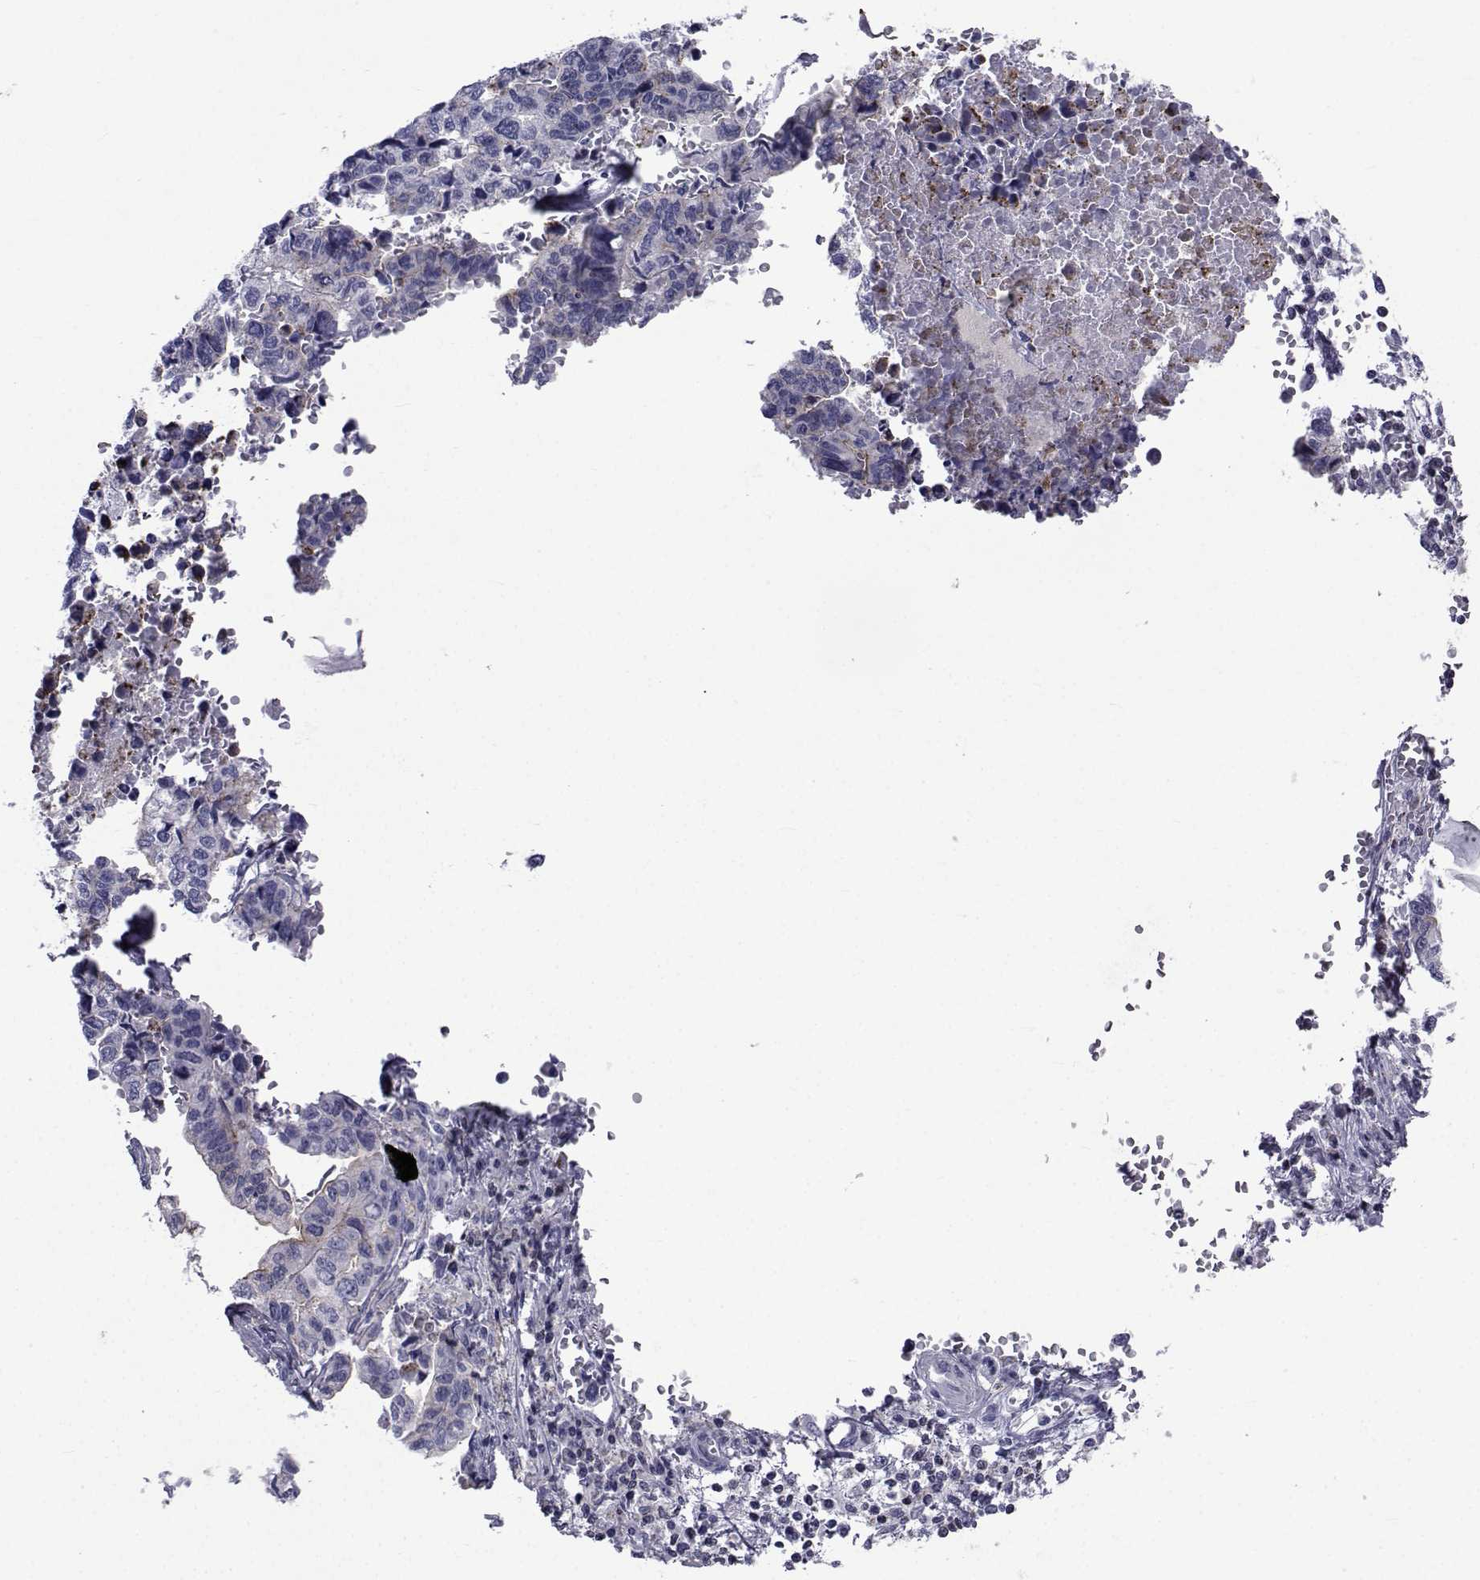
{"staining": {"intensity": "weak", "quantity": "<25%", "location": "cytoplasmic/membranous"}, "tissue": "stomach cancer", "cell_type": "Tumor cells", "image_type": "cancer", "snomed": [{"axis": "morphology", "description": "Adenocarcinoma, NOS"}, {"axis": "topography", "description": "Stomach, upper"}], "caption": "Stomach cancer (adenocarcinoma) was stained to show a protein in brown. There is no significant positivity in tumor cells.", "gene": "PDE6H", "patient": {"sex": "female", "age": 67}}